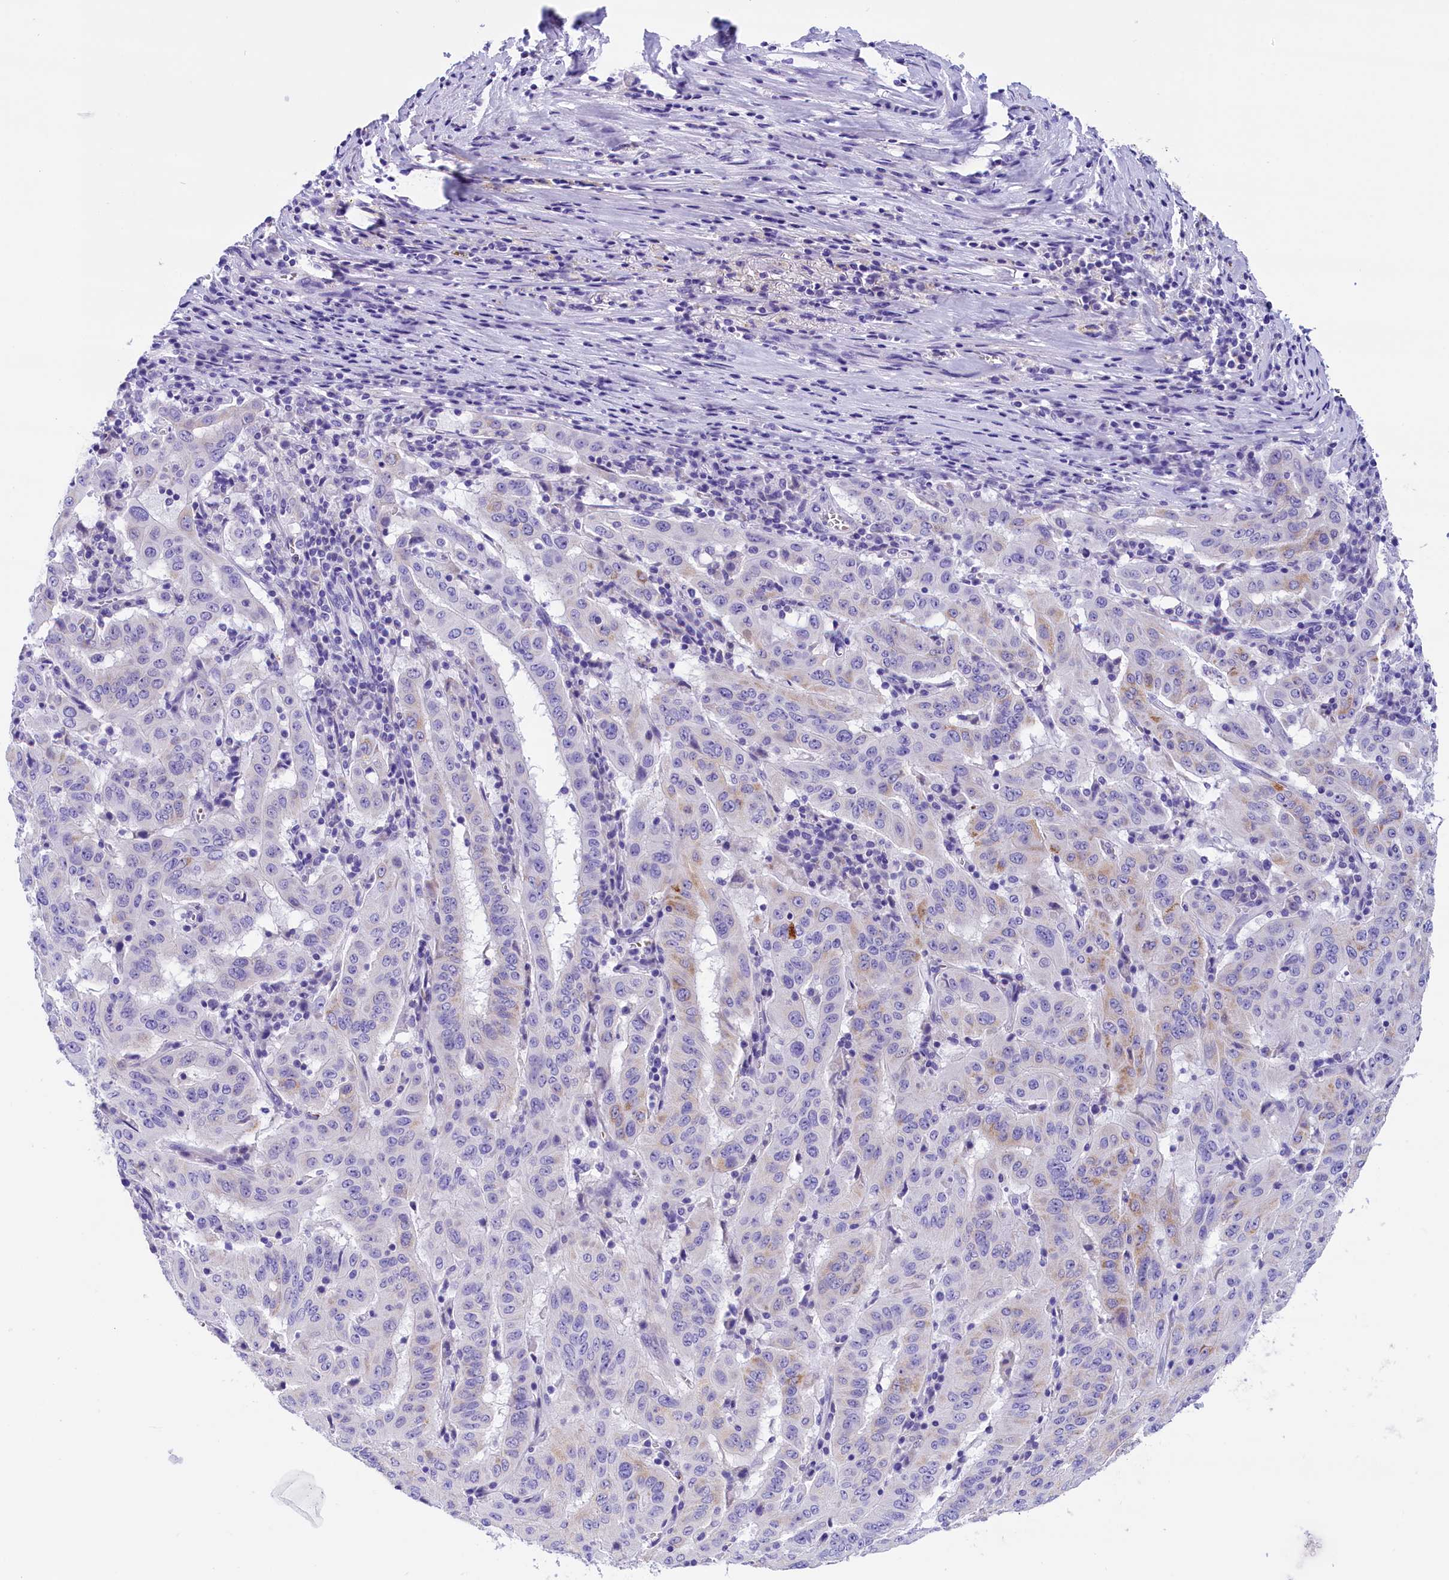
{"staining": {"intensity": "weak", "quantity": "<25%", "location": "cytoplasmic/membranous"}, "tissue": "pancreatic cancer", "cell_type": "Tumor cells", "image_type": "cancer", "snomed": [{"axis": "morphology", "description": "Adenocarcinoma, NOS"}, {"axis": "topography", "description": "Pancreas"}], "caption": "DAB (3,3'-diaminobenzidine) immunohistochemical staining of human adenocarcinoma (pancreatic) demonstrates no significant positivity in tumor cells.", "gene": "ABAT", "patient": {"sex": "male", "age": 63}}